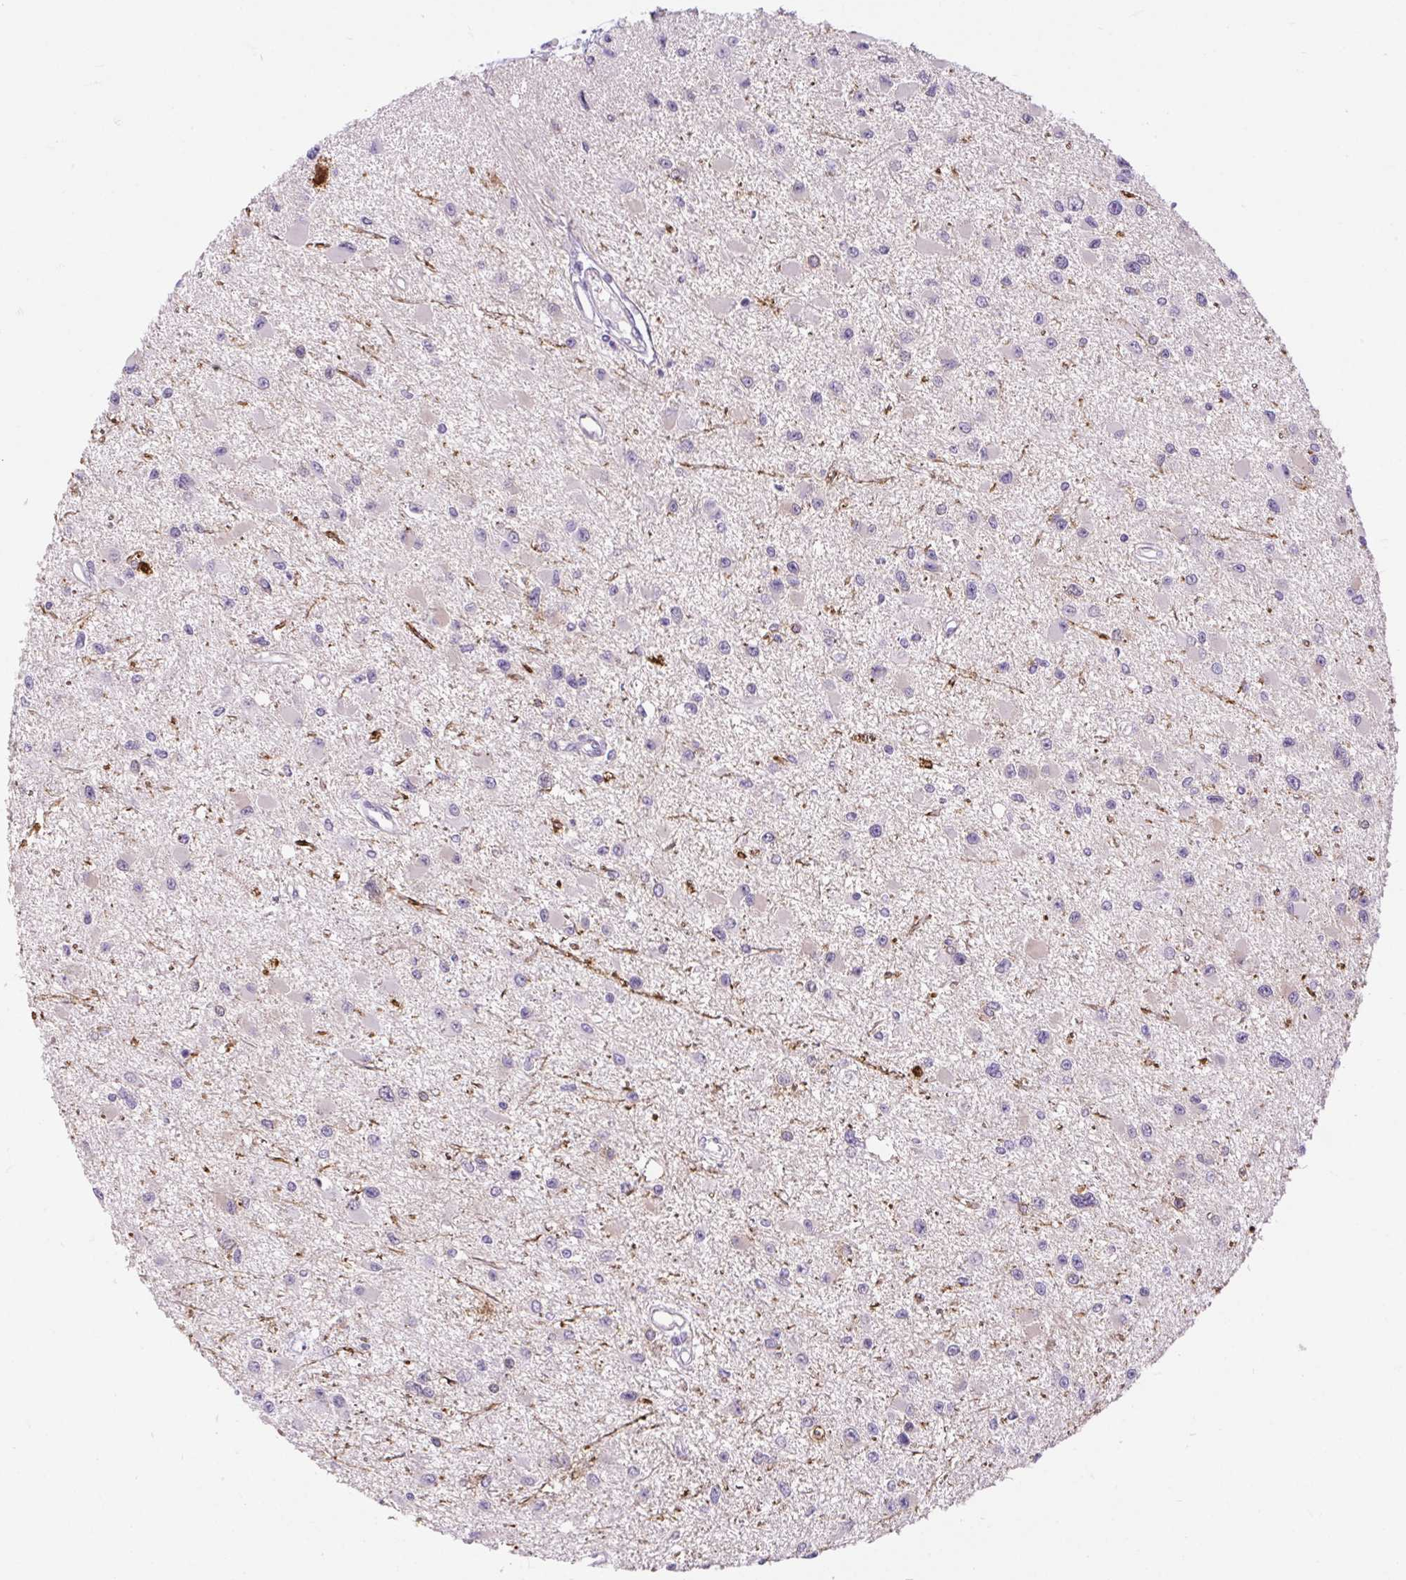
{"staining": {"intensity": "negative", "quantity": "none", "location": "none"}, "tissue": "glioma", "cell_type": "Tumor cells", "image_type": "cancer", "snomed": [{"axis": "morphology", "description": "Glioma, malignant, High grade"}, {"axis": "topography", "description": "Brain"}], "caption": "The histopathology image demonstrates no staining of tumor cells in high-grade glioma (malignant).", "gene": "BCAS1", "patient": {"sex": "male", "age": 54}}